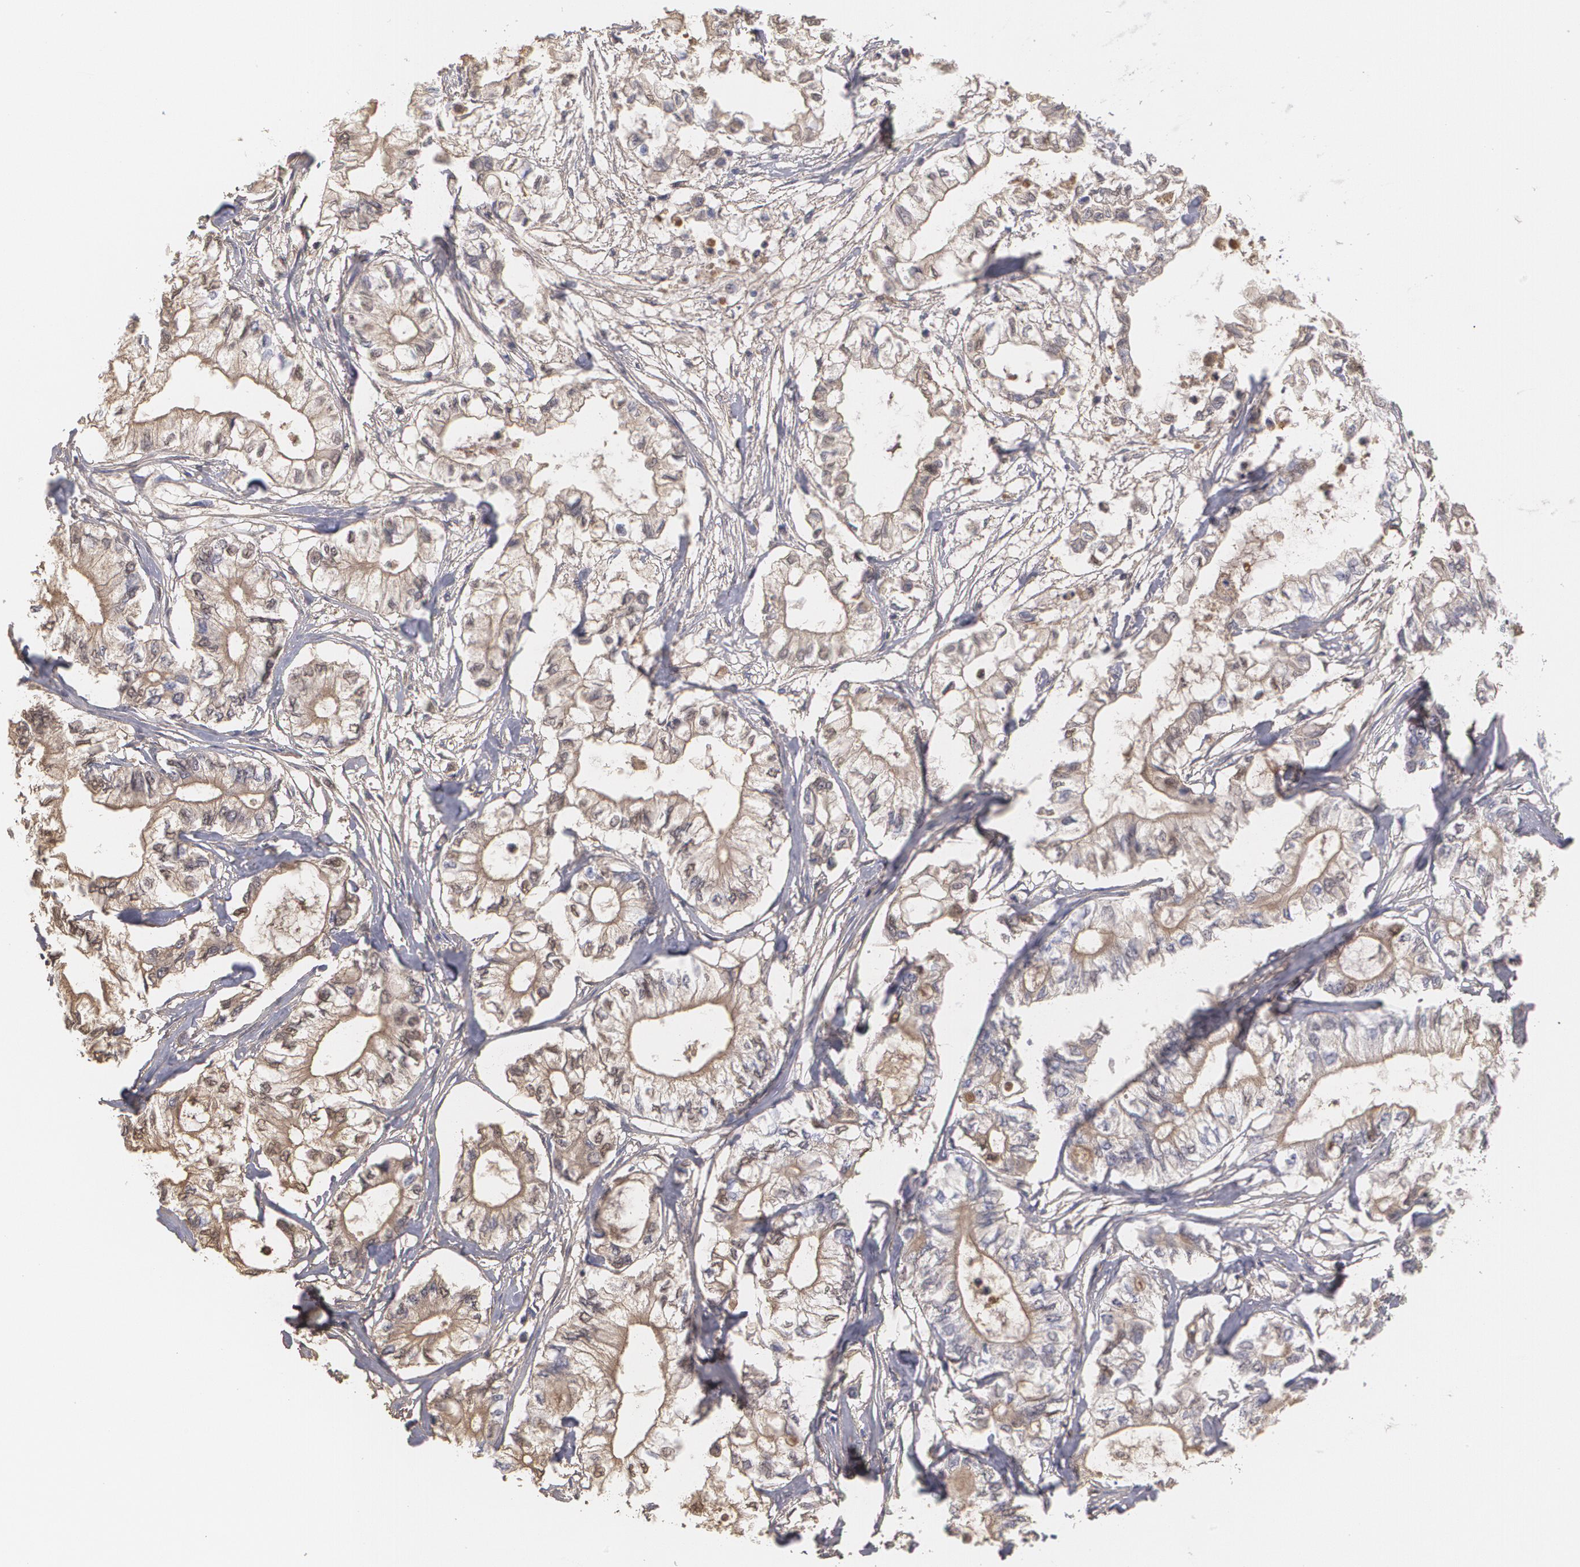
{"staining": {"intensity": "weak", "quantity": "25%-75%", "location": "cytoplasmic/membranous,nuclear"}, "tissue": "pancreatic cancer", "cell_type": "Tumor cells", "image_type": "cancer", "snomed": [{"axis": "morphology", "description": "Adenocarcinoma, NOS"}, {"axis": "topography", "description": "Pancreas"}], "caption": "Protein positivity by immunohistochemistry (IHC) demonstrates weak cytoplasmic/membranous and nuclear positivity in approximately 25%-75% of tumor cells in pancreatic cancer.", "gene": "SERPINA1", "patient": {"sex": "male", "age": 79}}